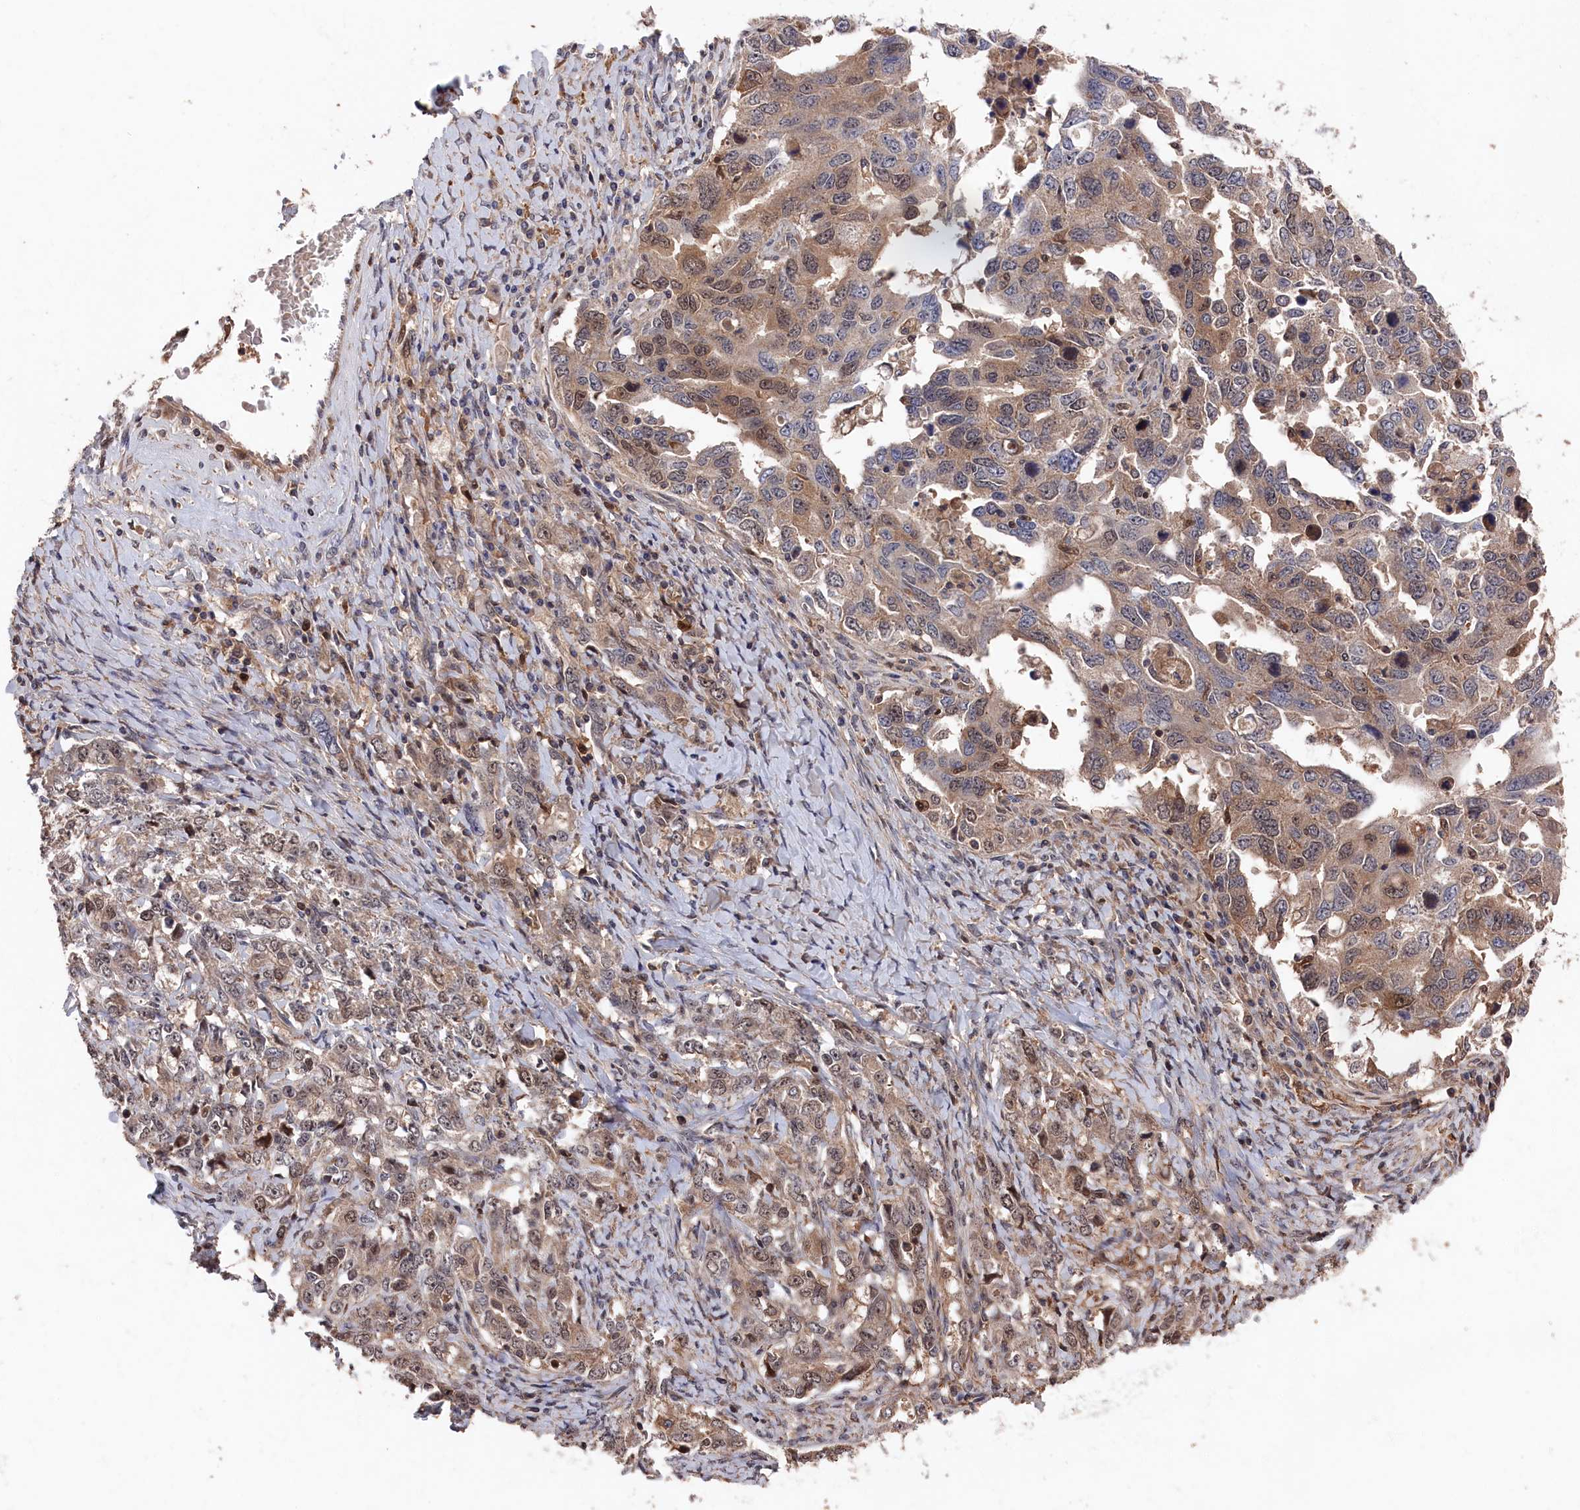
{"staining": {"intensity": "moderate", "quantity": "25%-75%", "location": "cytoplasmic/membranous,nuclear"}, "tissue": "ovarian cancer", "cell_type": "Tumor cells", "image_type": "cancer", "snomed": [{"axis": "morphology", "description": "Carcinoma, endometroid"}, {"axis": "topography", "description": "Ovary"}], "caption": "The image demonstrates immunohistochemical staining of endometroid carcinoma (ovarian). There is moderate cytoplasmic/membranous and nuclear positivity is identified in approximately 25%-75% of tumor cells.", "gene": "RMI2", "patient": {"sex": "female", "age": 62}}